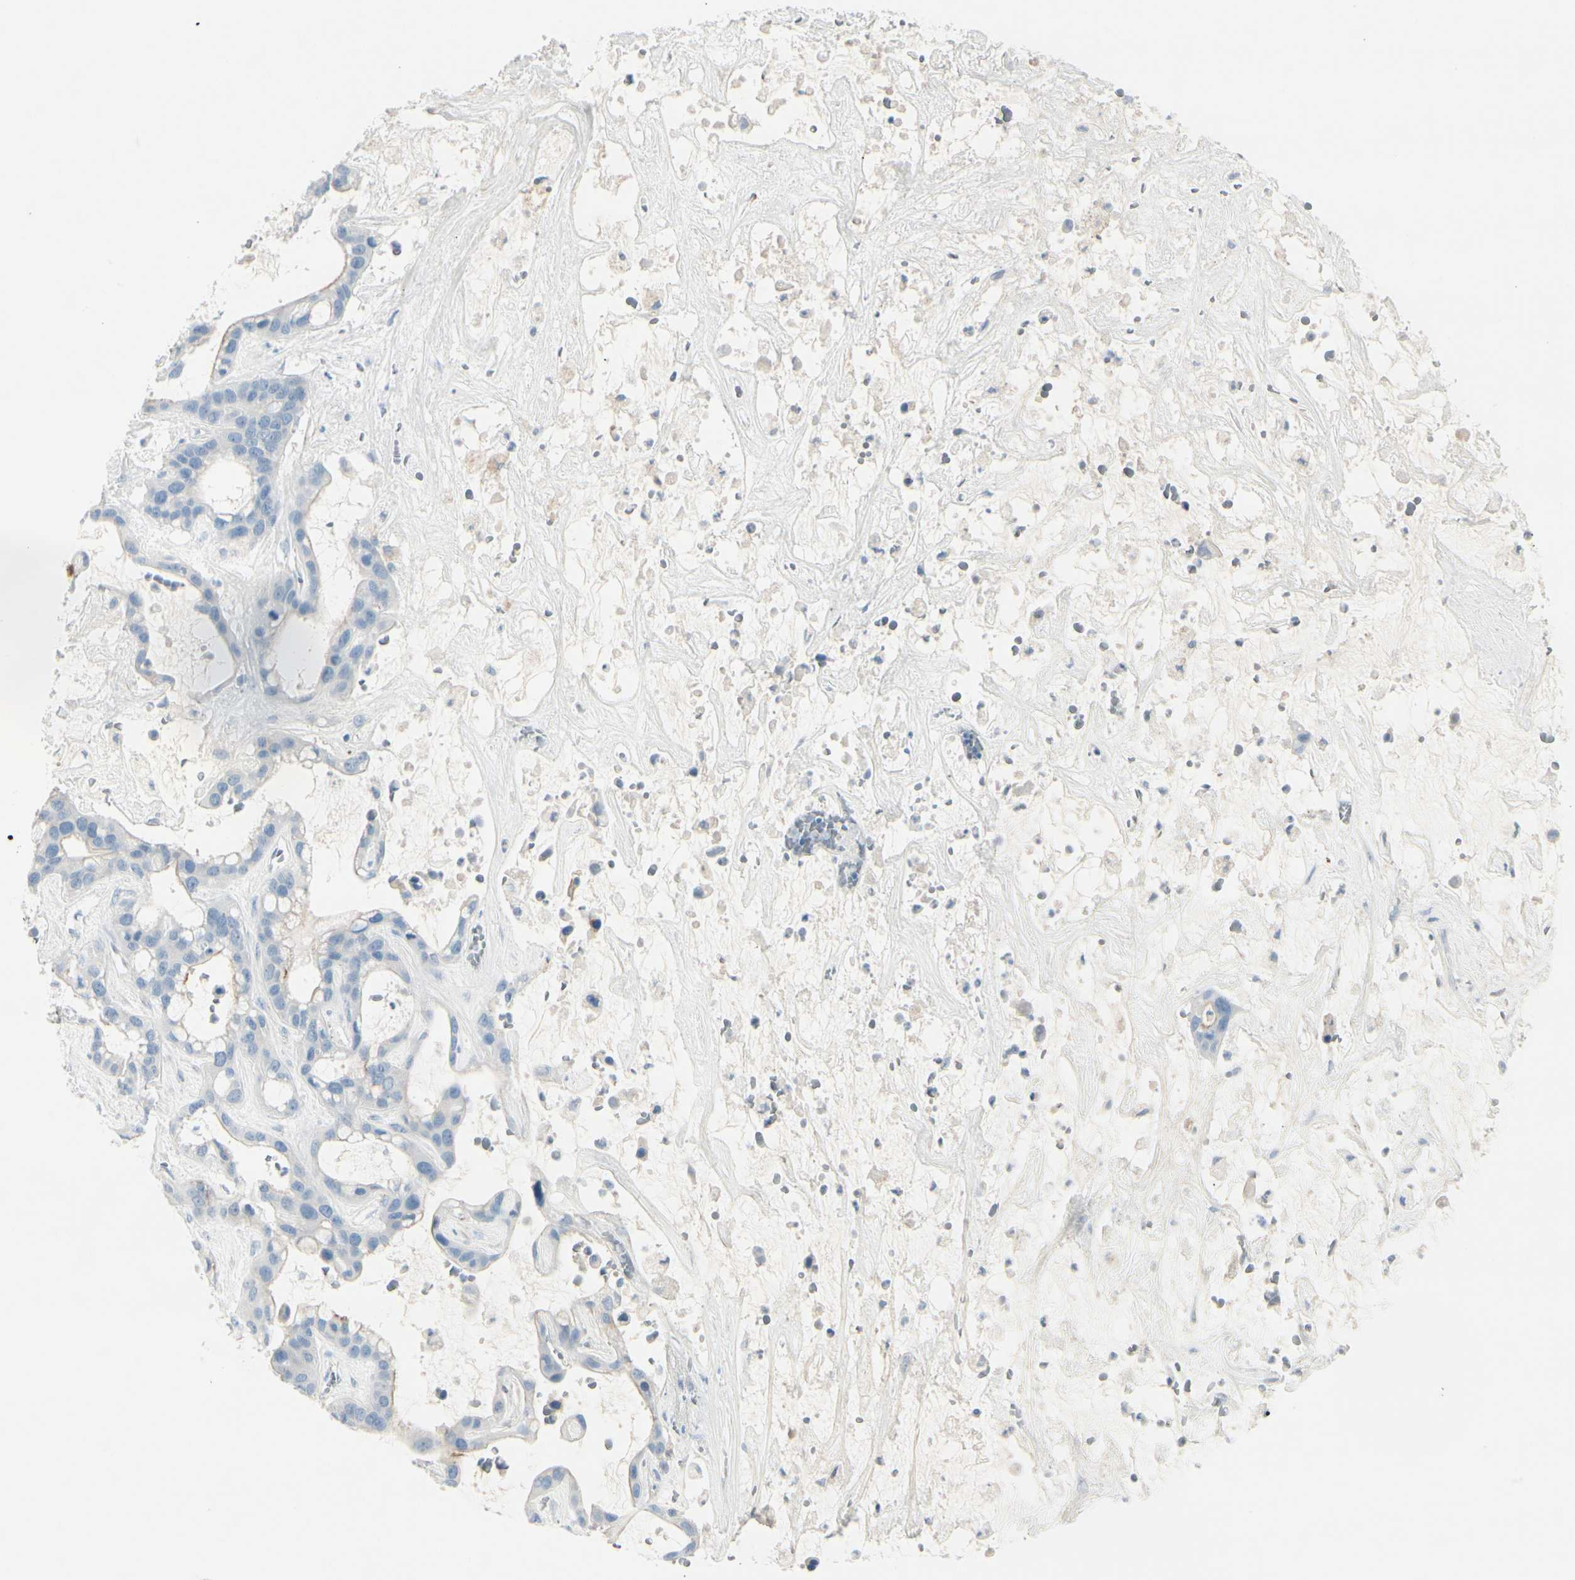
{"staining": {"intensity": "weak", "quantity": "25%-75%", "location": "cytoplasmic/membranous"}, "tissue": "liver cancer", "cell_type": "Tumor cells", "image_type": "cancer", "snomed": [{"axis": "morphology", "description": "Cholangiocarcinoma"}, {"axis": "topography", "description": "Liver"}], "caption": "Immunohistochemistry (IHC) histopathology image of liver cancer stained for a protein (brown), which displays low levels of weak cytoplasmic/membranous expression in about 25%-75% of tumor cells.", "gene": "CDHR5", "patient": {"sex": "female", "age": 65}}